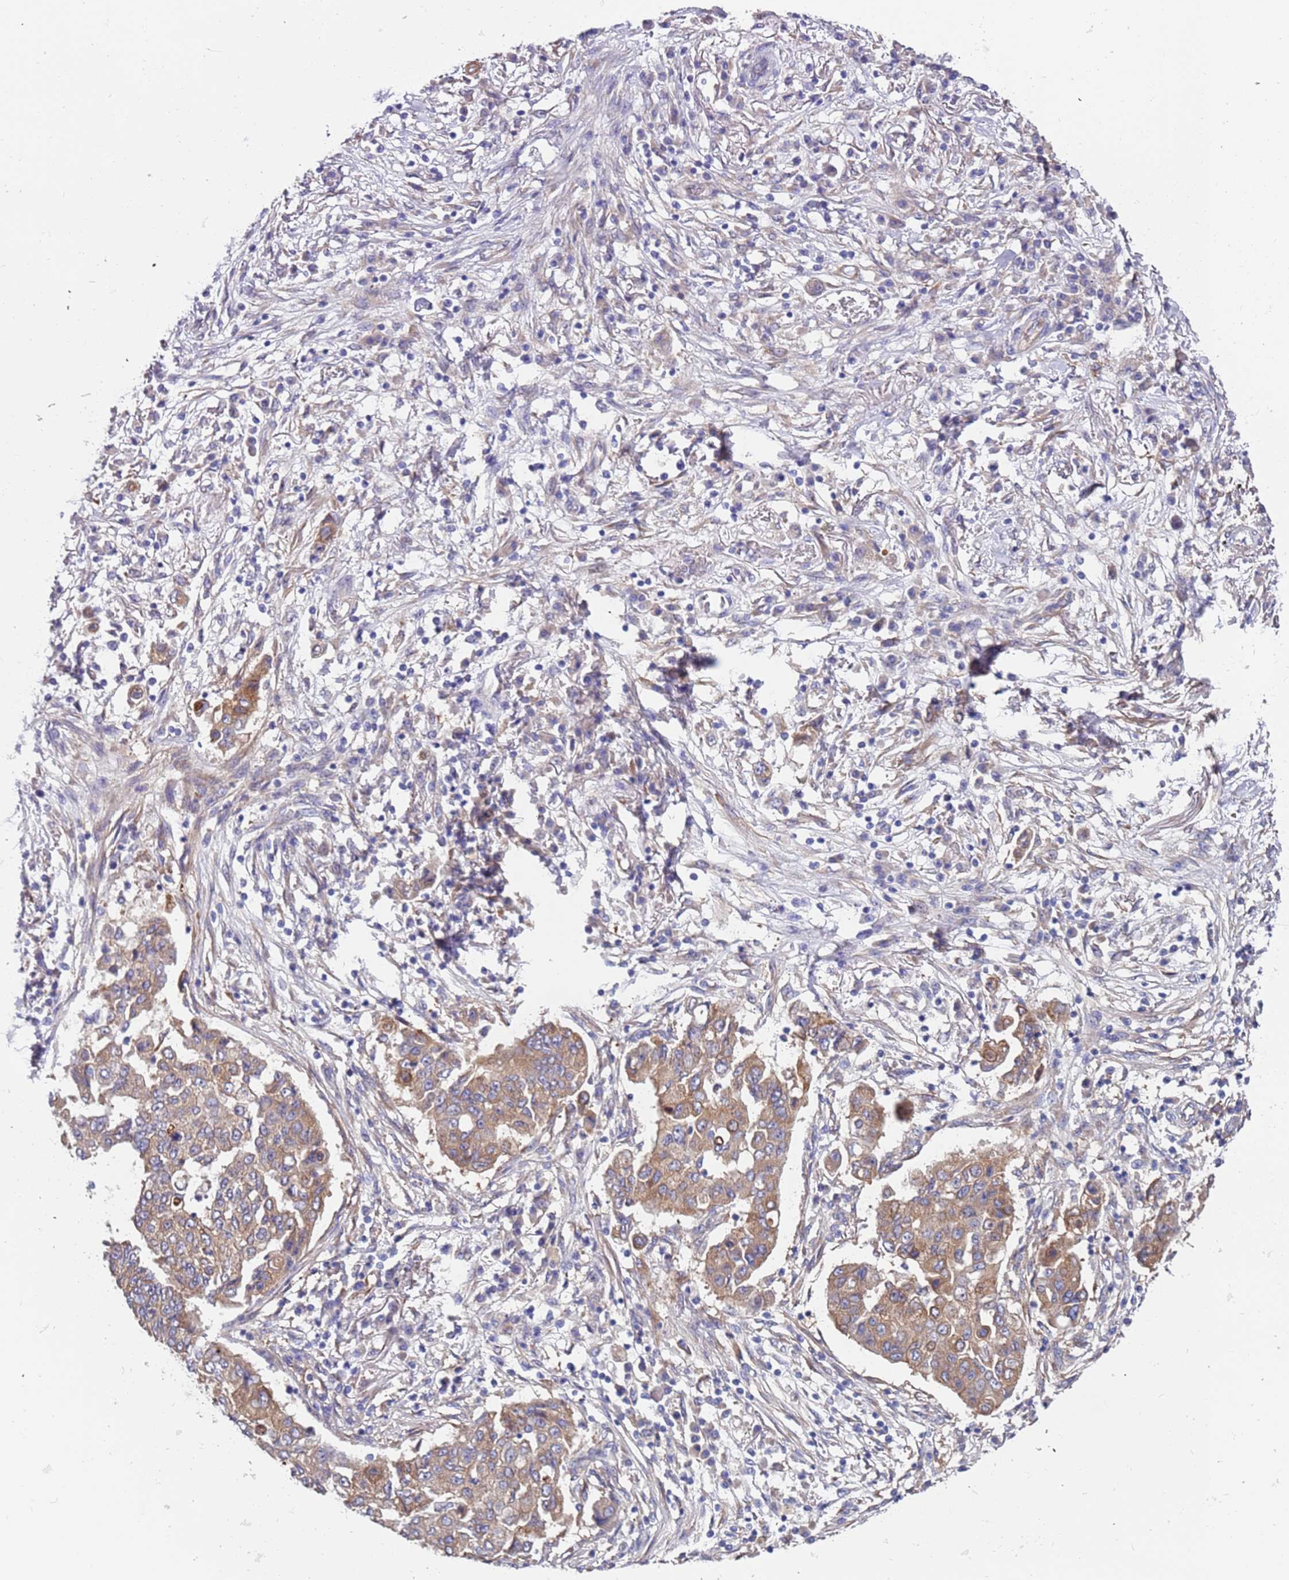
{"staining": {"intensity": "moderate", "quantity": ">75%", "location": "cytoplasmic/membranous"}, "tissue": "lung cancer", "cell_type": "Tumor cells", "image_type": "cancer", "snomed": [{"axis": "morphology", "description": "Squamous cell carcinoma, NOS"}, {"axis": "topography", "description": "Lung"}], "caption": "A brown stain highlights moderate cytoplasmic/membranous expression of a protein in lung cancer tumor cells. (DAB (3,3'-diaminobenzidine) IHC with brightfield microscopy, high magnification).", "gene": "LAMB4", "patient": {"sex": "male", "age": 74}}